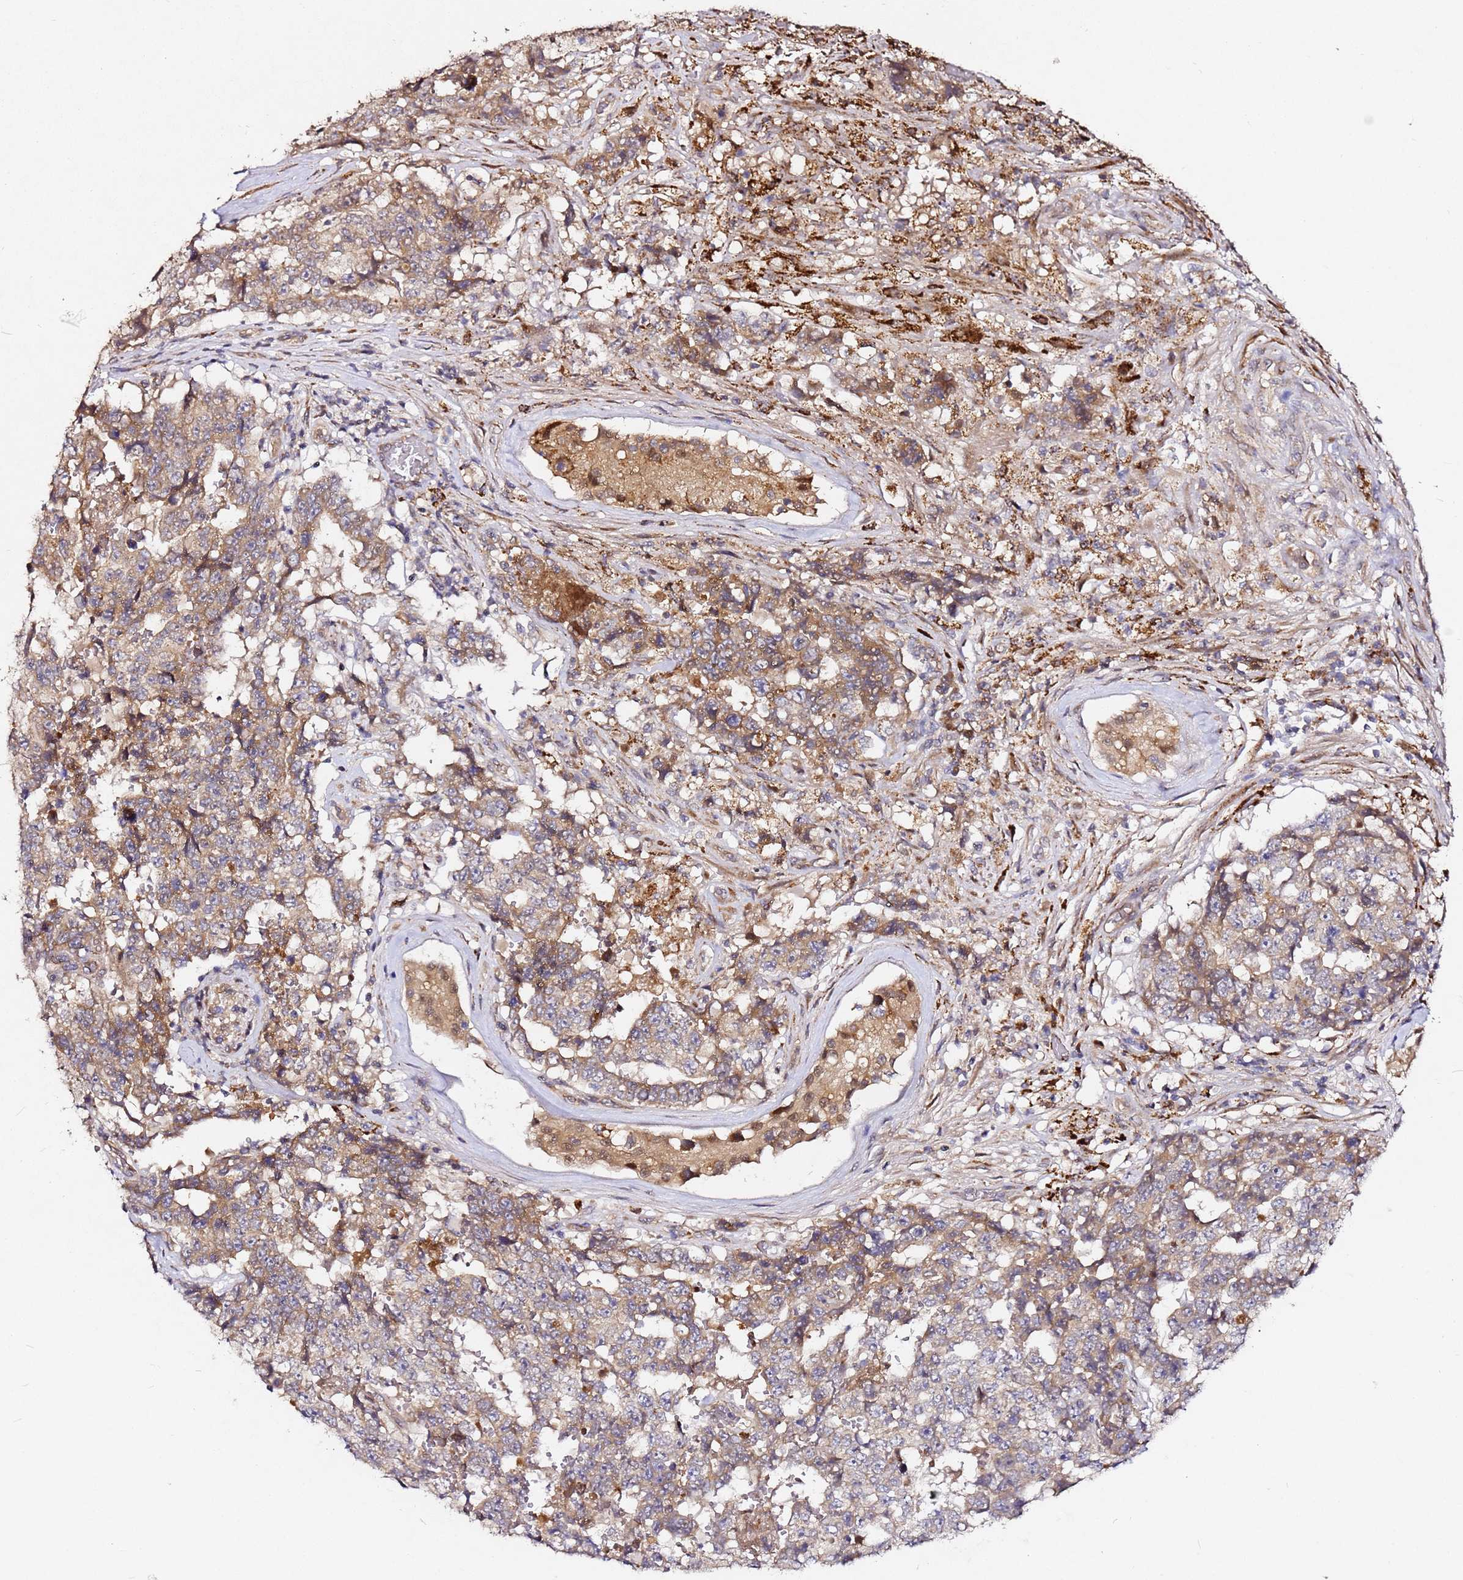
{"staining": {"intensity": "moderate", "quantity": ">75%", "location": "cytoplasmic/membranous"}, "tissue": "testis cancer", "cell_type": "Tumor cells", "image_type": "cancer", "snomed": [{"axis": "morphology", "description": "Normal tissue, NOS"}, {"axis": "morphology", "description": "Carcinoma, Embryonal, NOS"}, {"axis": "topography", "description": "Testis"}, {"axis": "topography", "description": "Epididymis"}], "caption": "Immunohistochemical staining of testis cancer (embryonal carcinoma) exhibits moderate cytoplasmic/membranous protein staining in approximately >75% of tumor cells. (IHC, brightfield microscopy, high magnification).", "gene": "ALG11", "patient": {"sex": "male", "age": 25}}